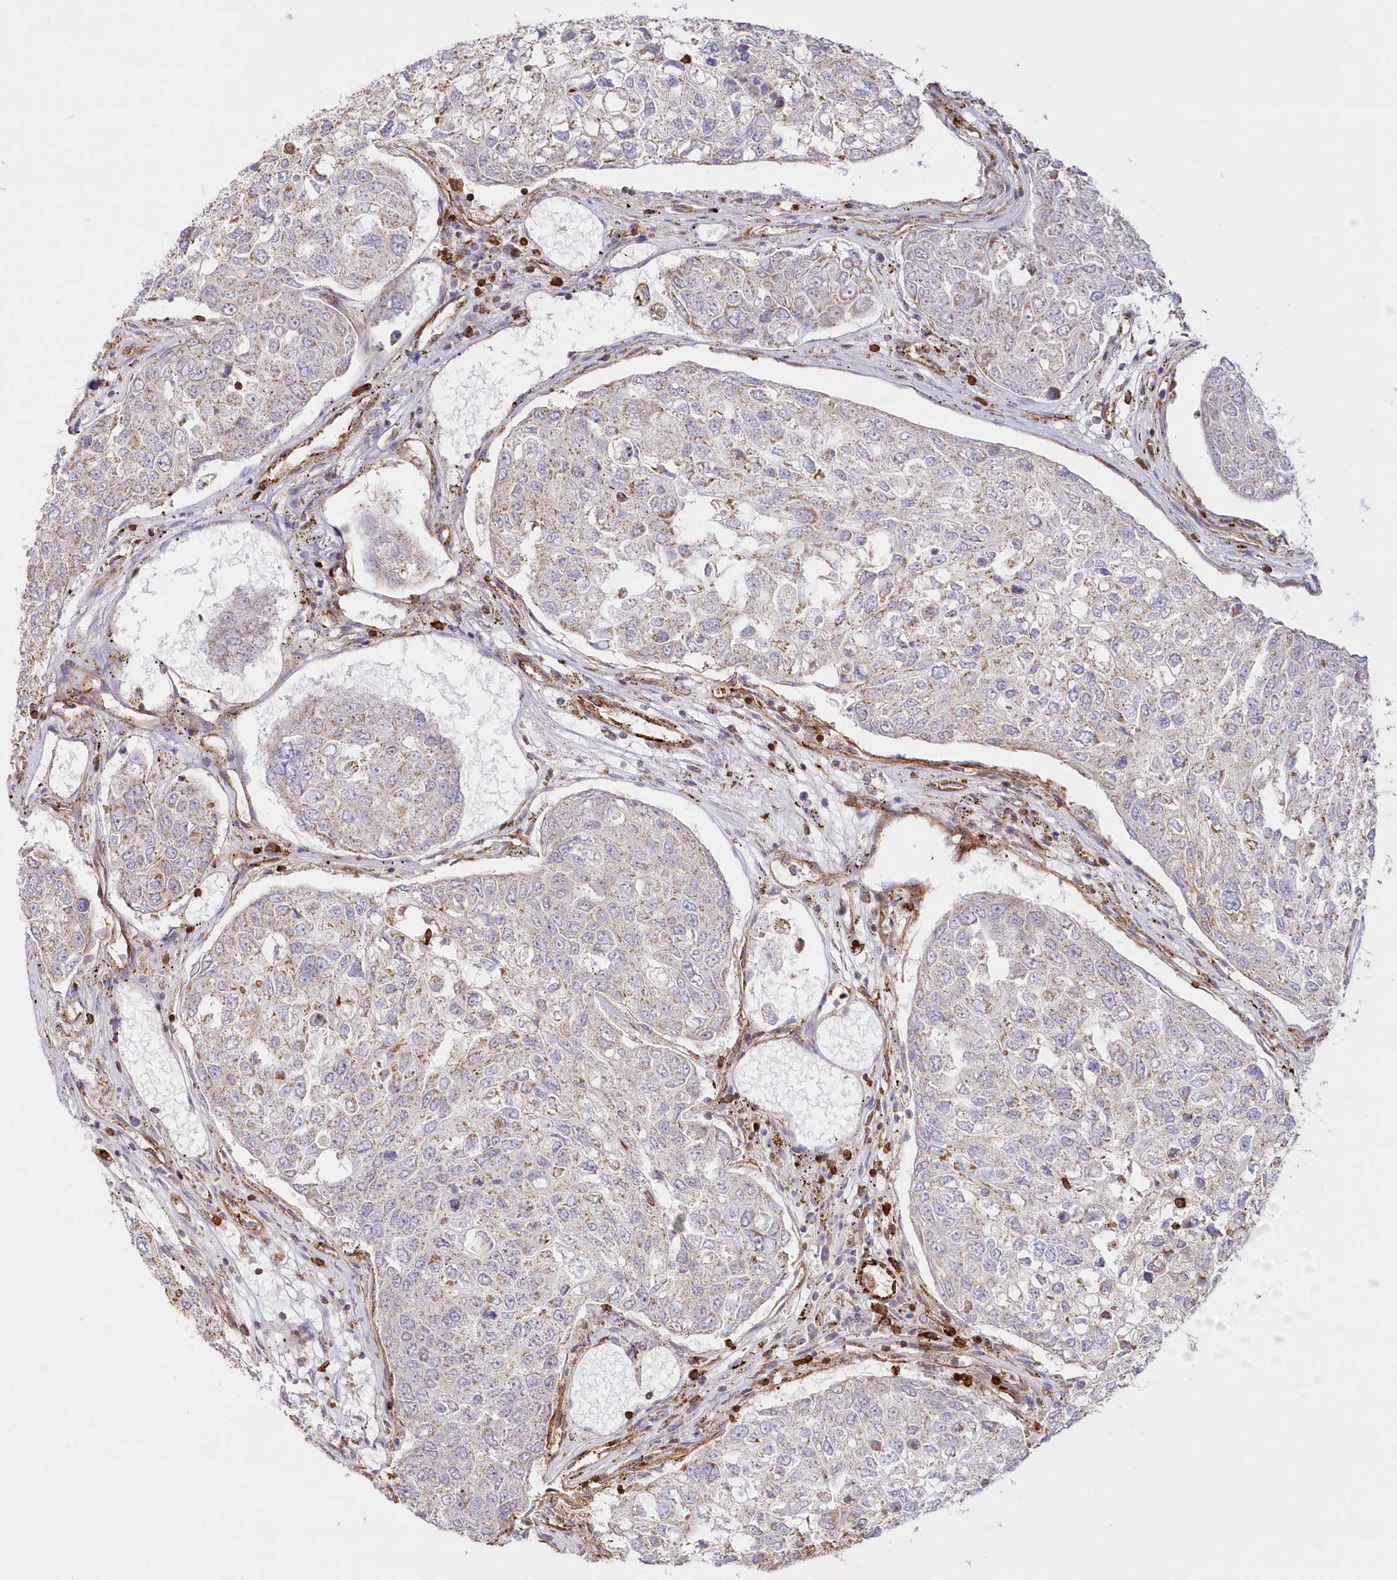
{"staining": {"intensity": "negative", "quantity": "none", "location": "none"}, "tissue": "urothelial cancer", "cell_type": "Tumor cells", "image_type": "cancer", "snomed": [{"axis": "morphology", "description": "Urothelial carcinoma, High grade"}, {"axis": "topography", "description": "Lymph node"}, {"axis": "topography", "description": "Urinary bladder"}], "caption": "High magnification brightfield microscopy of urothelial carcinoma (high-grade) stained with DAB (brown) and counterstained with hematoxylin (blue): tumor cells show no significant positivity.", "gene": "AFAP1L2", "patient": {"sex": "male", "age": 51}}